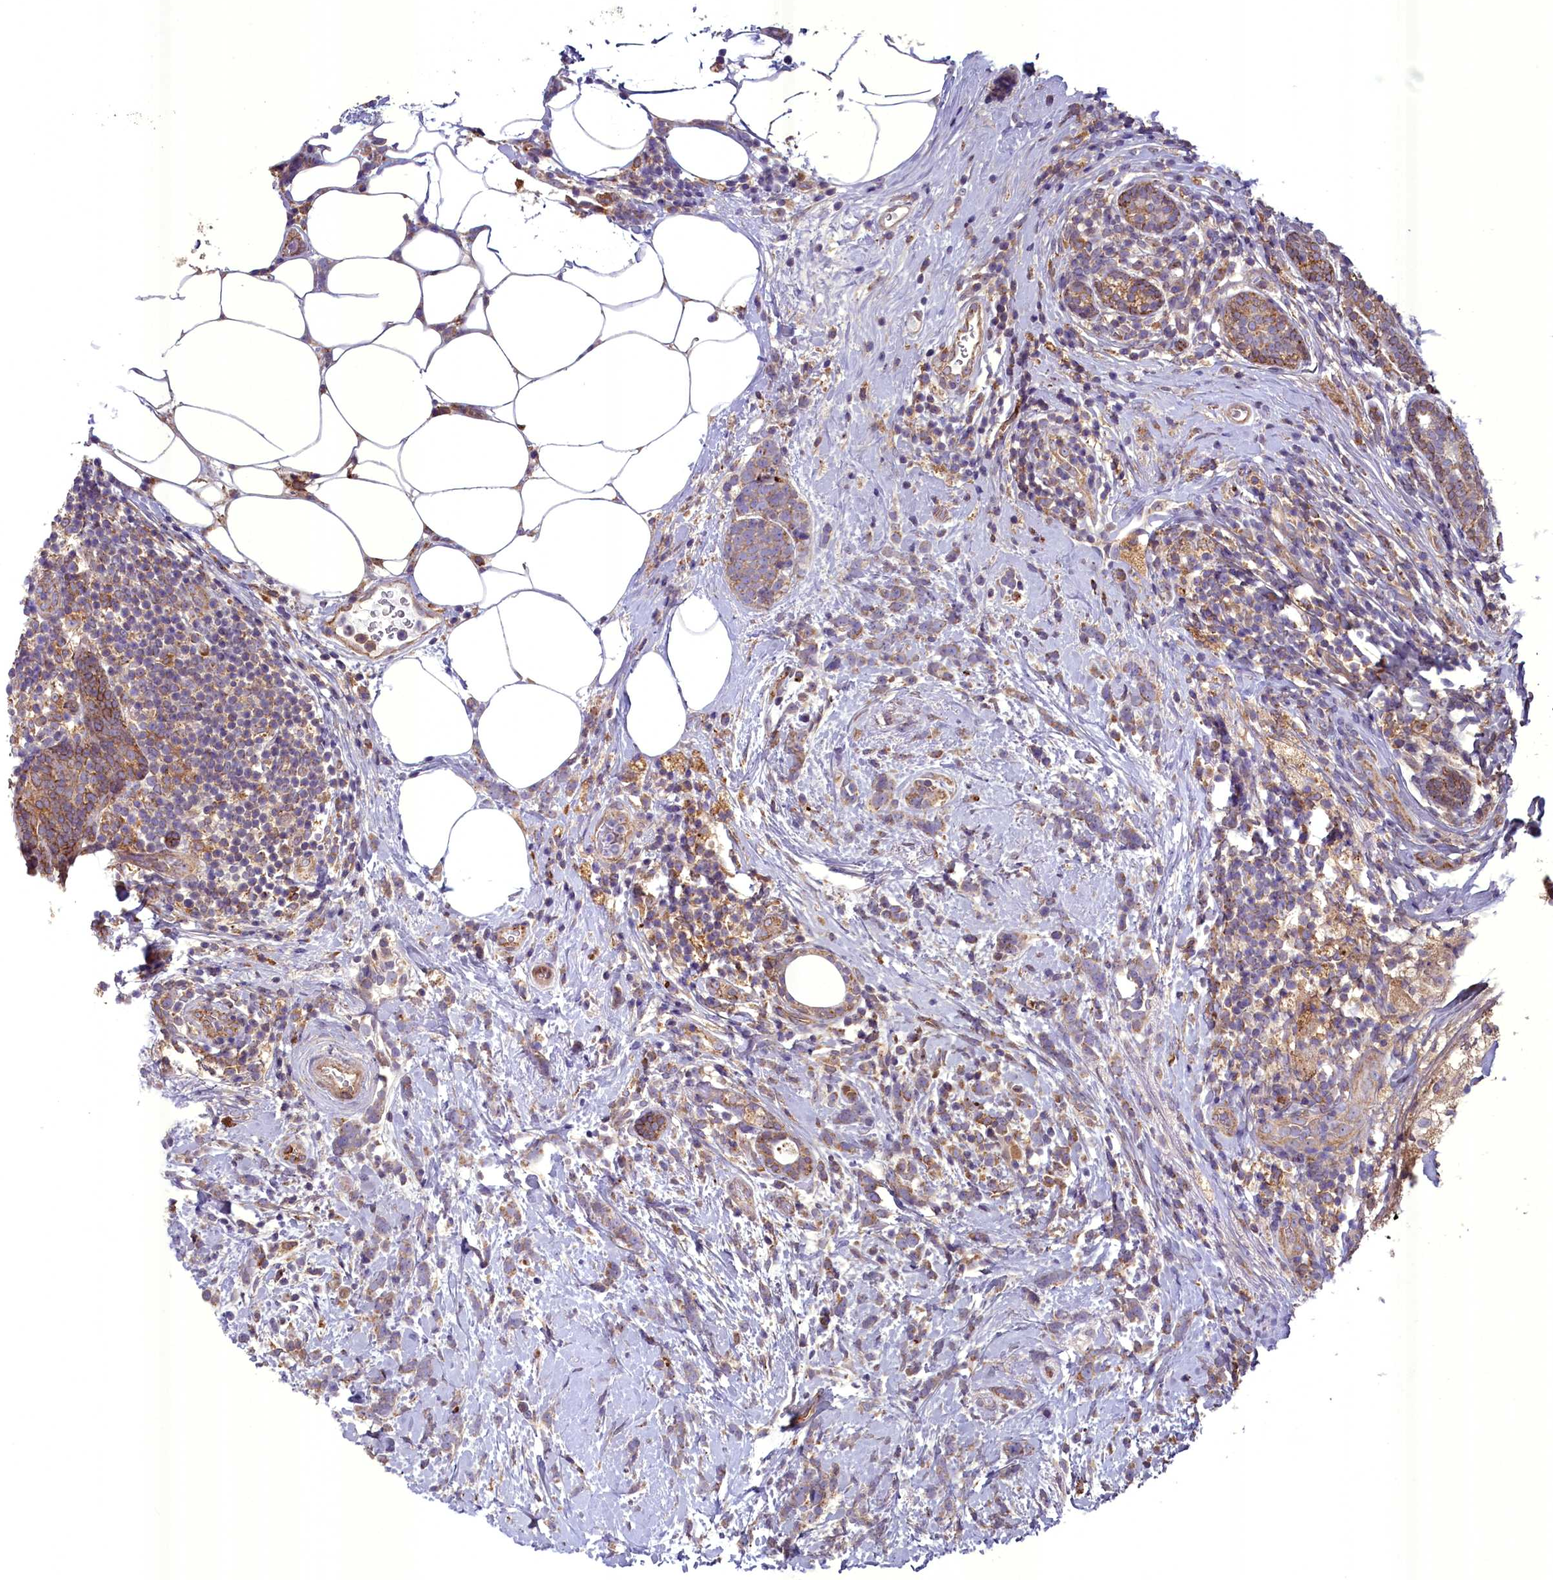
{"staining": {"intensity": "weak", "quantity": "25%-75%", "location": "cytoplasmic/membranous"}, "tissue": "breast cancer", "cell_type": "Tumor cells", "image_type": "cancer", "snomed": [{"axis": "morphology", "description": "Lobular carcinoma"}, {"axis": "topography", "description": "Breast"}], "caption": "Brown immunohistochemical staining in breast cancer displays weak cytoplasmic/membranous positivity in about 25%-75% of tumor cells.", "gene": "ACAD8", "patient": {"sex": "female", "age": 58}}